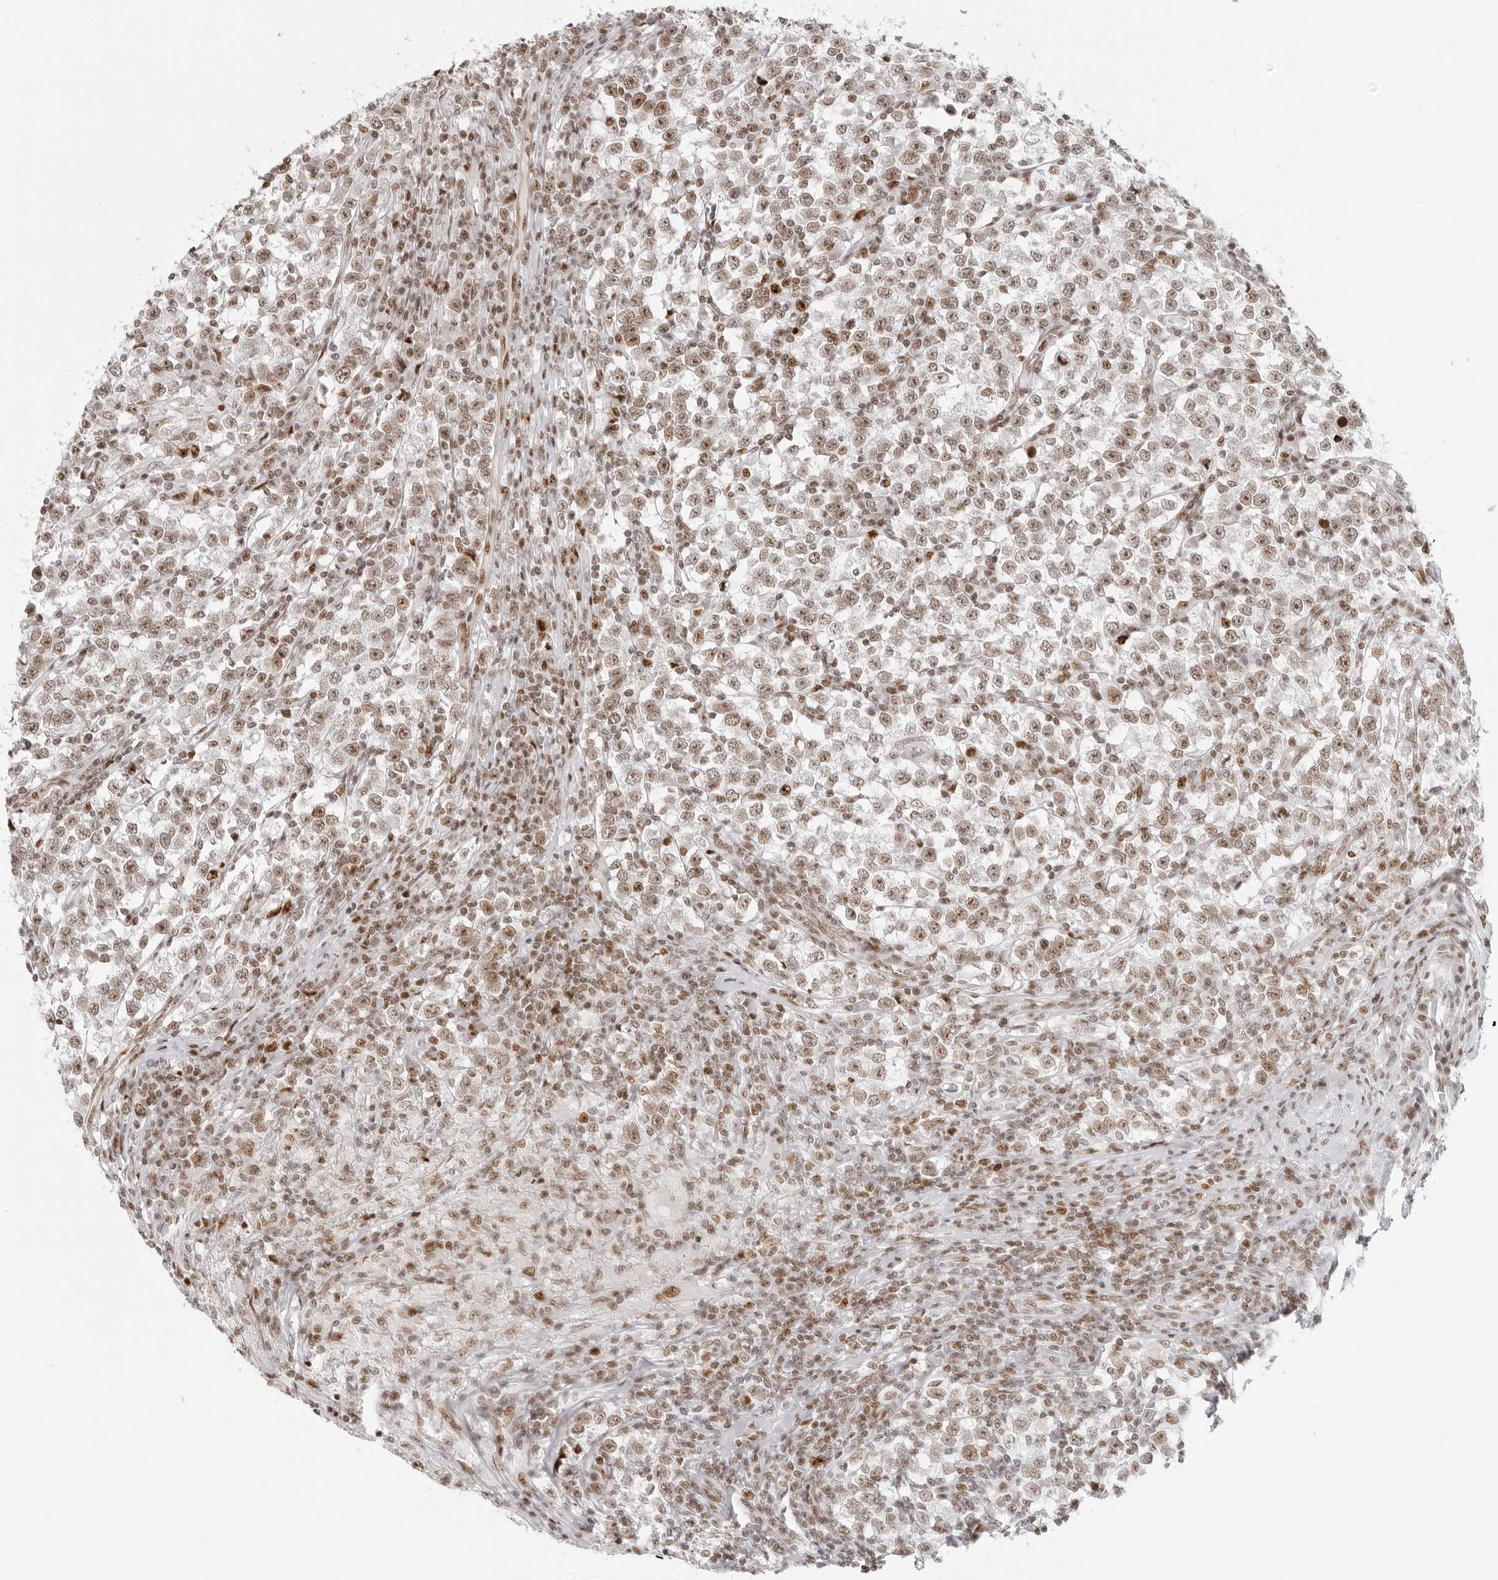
{"staining": {"intensity": "moderate", "quantity": ">75%", "location": "nuclear"}, "tissue": "testis cancer", "cell_type": "Tumor cells", "image_type": "cancer", "snomed": [{"axis": "morphology", "description": "Normal tissue, NOS"}, {"axis": "morphology", "description": "Seminoma, NOS"}, {"axis": "topography", "description": "Testis"}], "caption": "The micrograph exhibits immunohistochemical staining of testis cancer (seminoma). There is moderate nuclear staining is seen in approximately >75% of tumor cells.", "gene": "RCC1", "patient": {"sex": "male", "age": 43}}